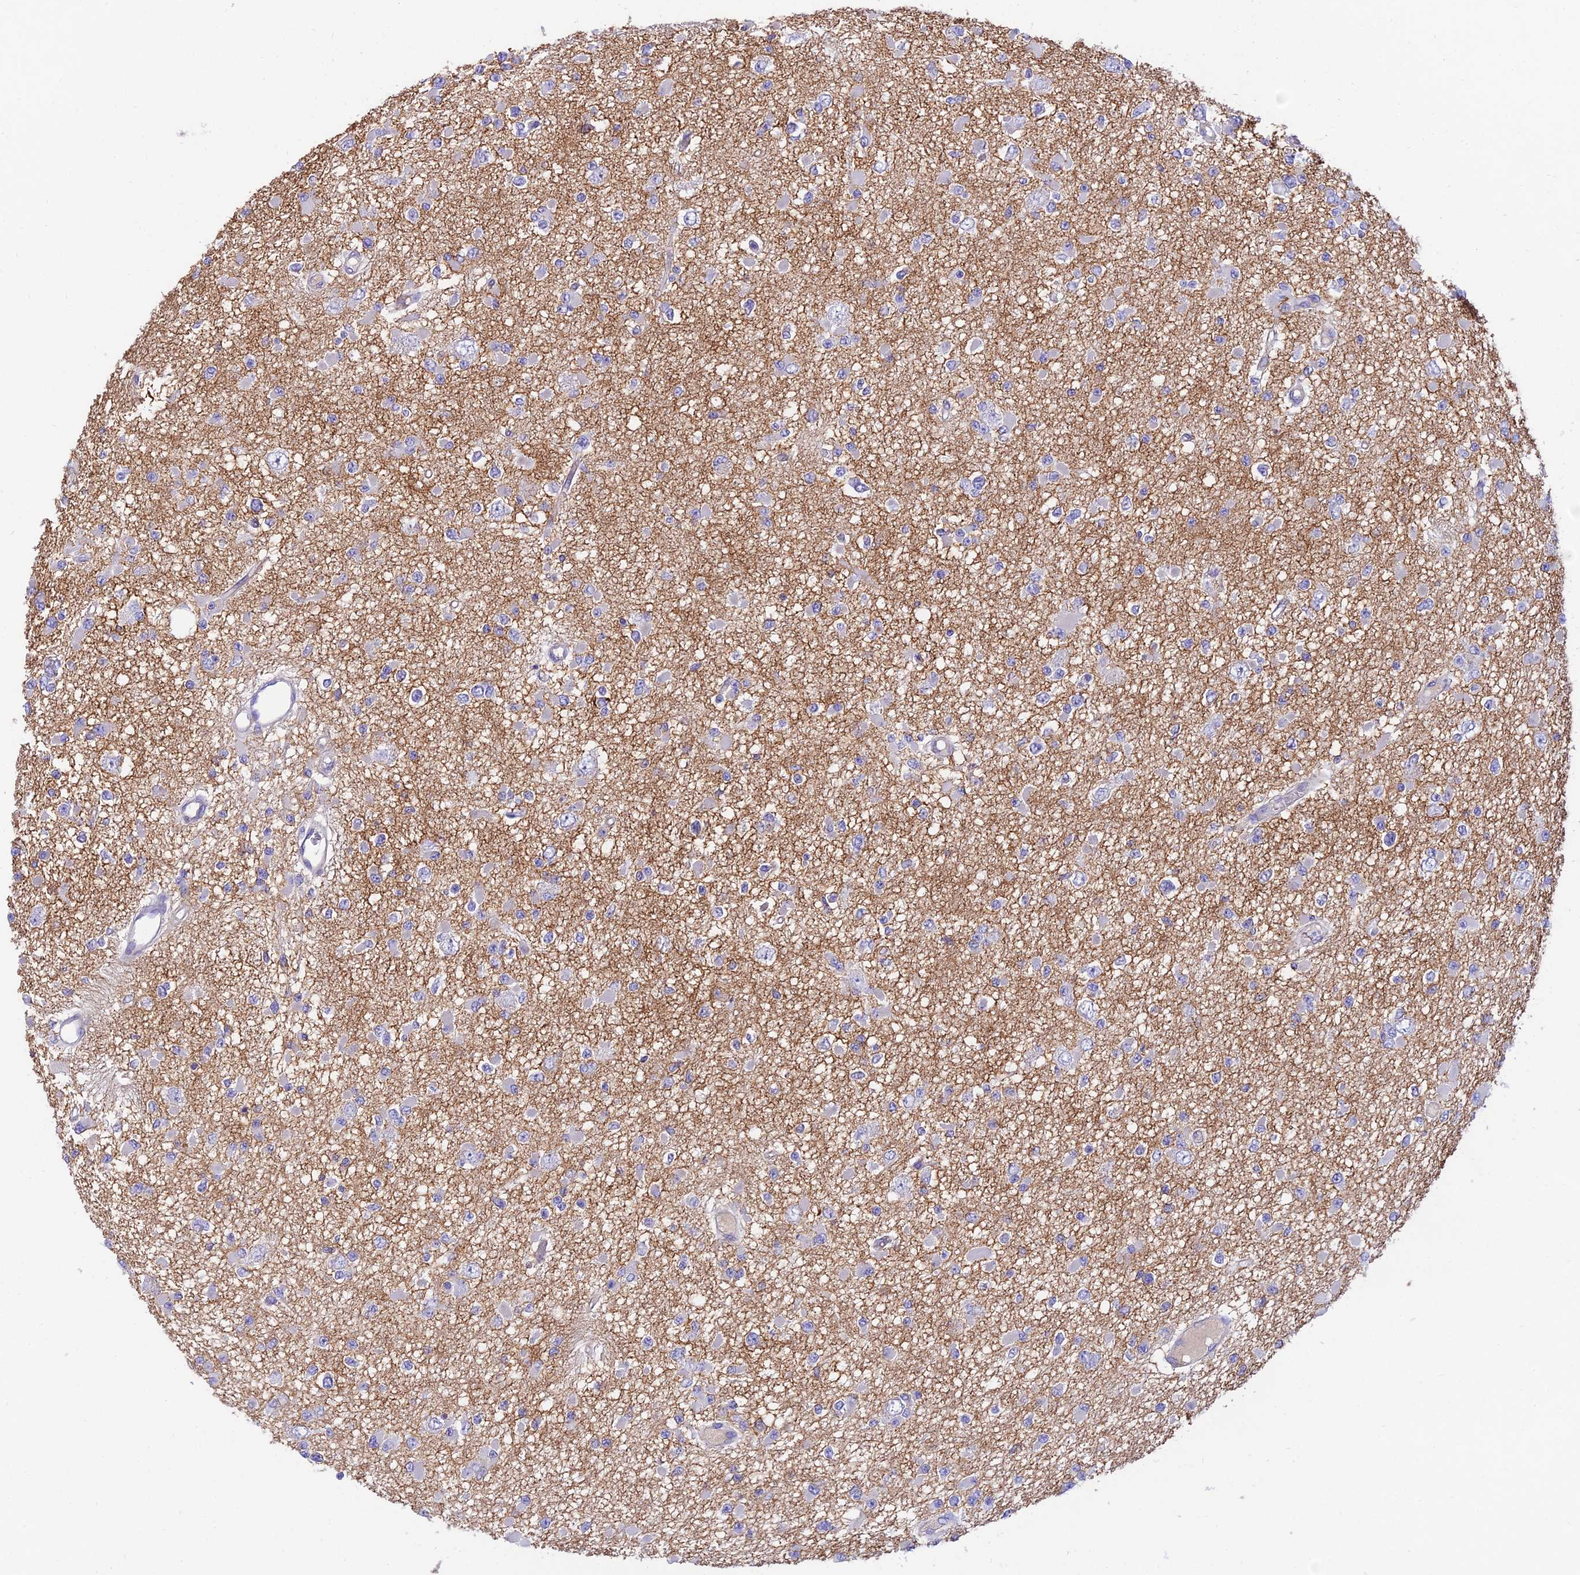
{"staining": {"intensity": "negative", "quantity": "none", "location": "none"}, "tissue": "glioma", "cell_type": "Tumor cells", "image_type": "cancer", "snomed": [{"axis": "morphology", "description": "Glioma, malignant, Low grade"}, {"axis": "topography", "description": "Brain"}], "caption": "Protein analysis of glioma shows no significant staining in tumor cells.", "gene": "CCDC157", "patient": {"sex": "female", "age": 22}}